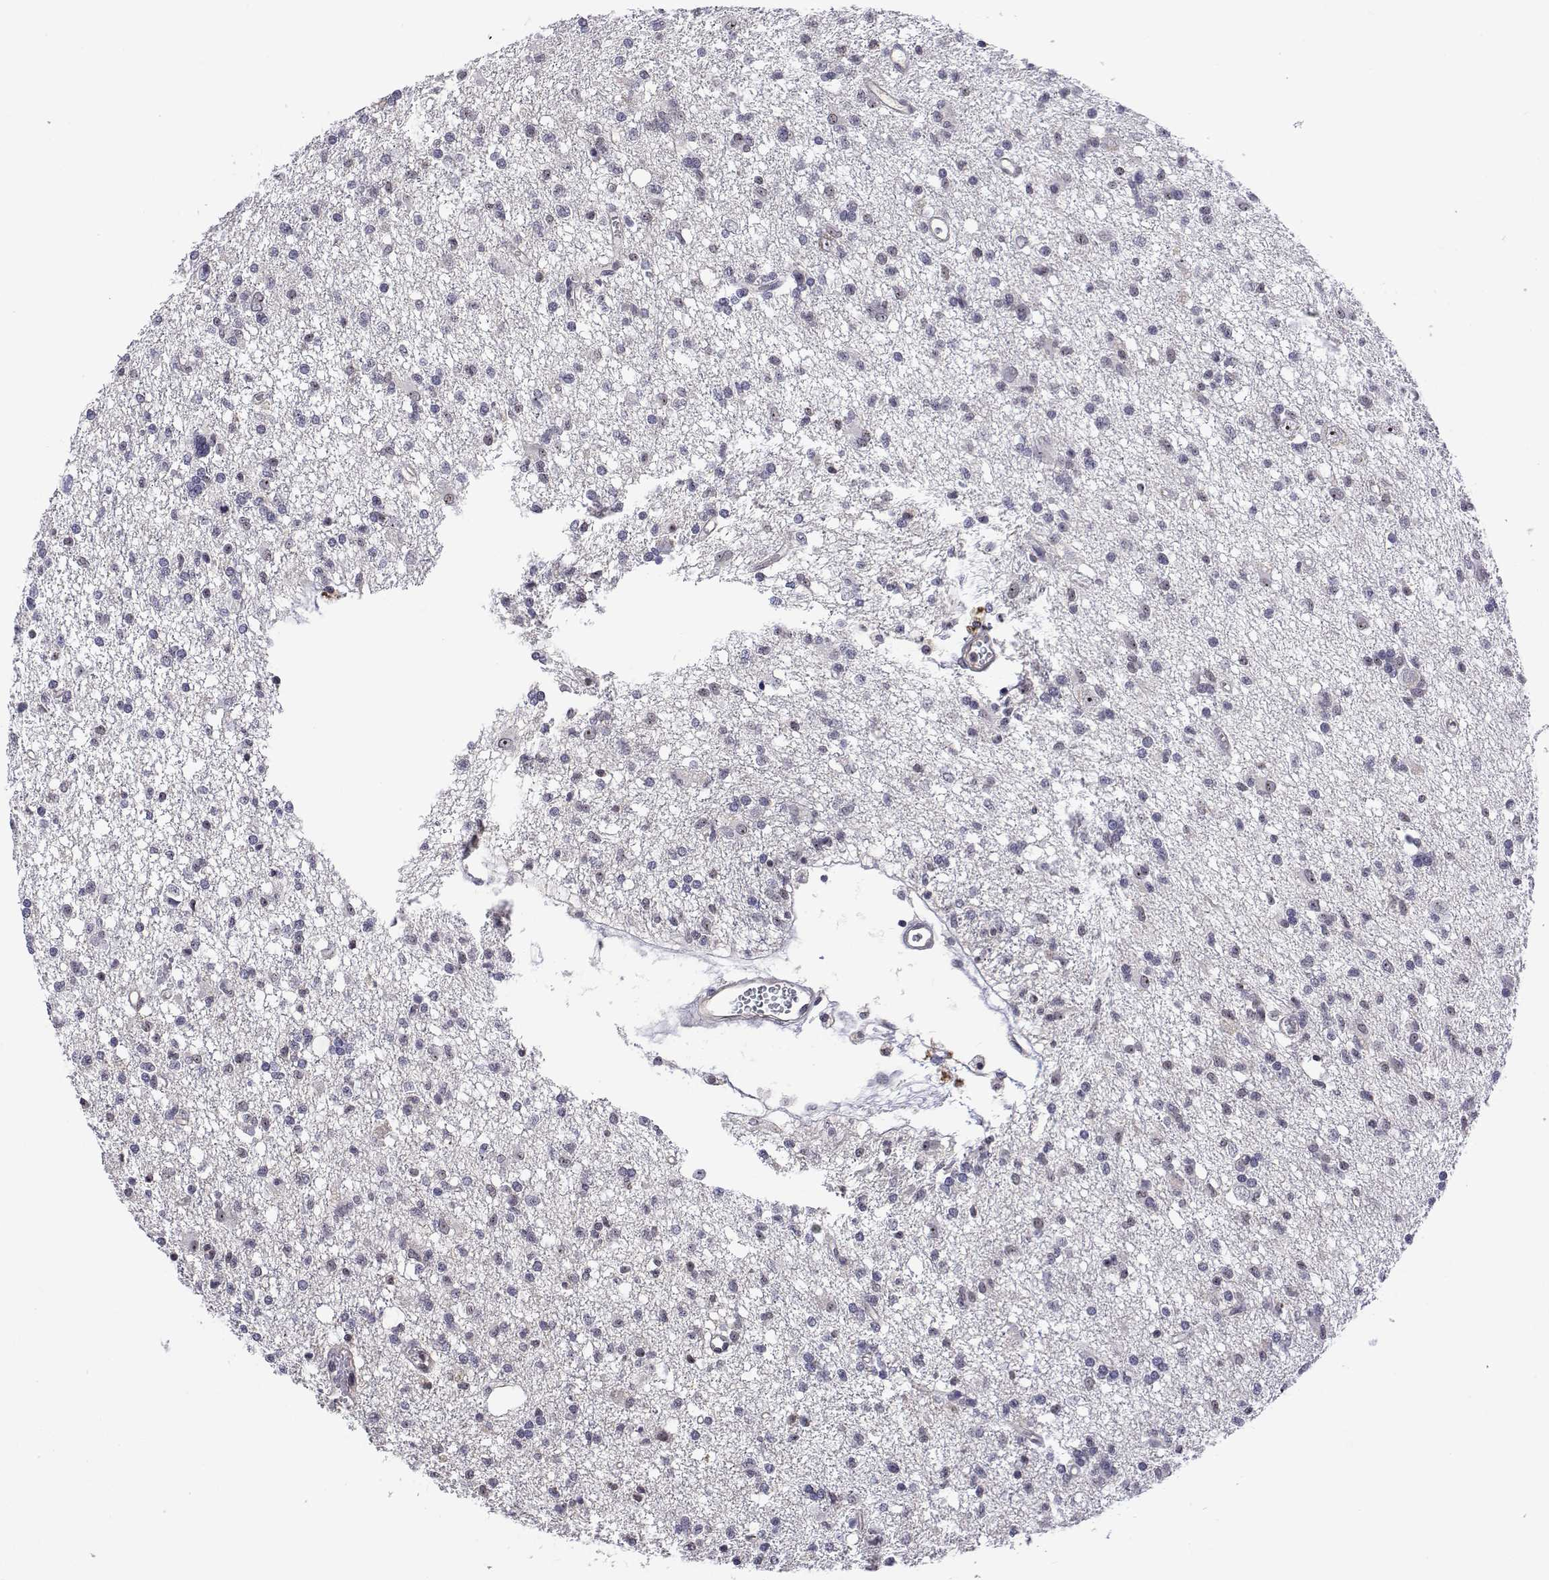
{"staining": {"intensity": "negative", "quantity": "none", "location": "none"}, "tissue": "glioma", "cell_type": "Tumor cells", "image_type": "cancer", "snomed": [{"axis": "morphology", "description": "Glioma, malignant, Low grade"}, {"axis": "topography", "description": "Brain"}], "caption": "Tumor cells are negative for protein expression in human glioma.", "gene": "NHP2", "patient": {"sex": "male", "age": 64}}